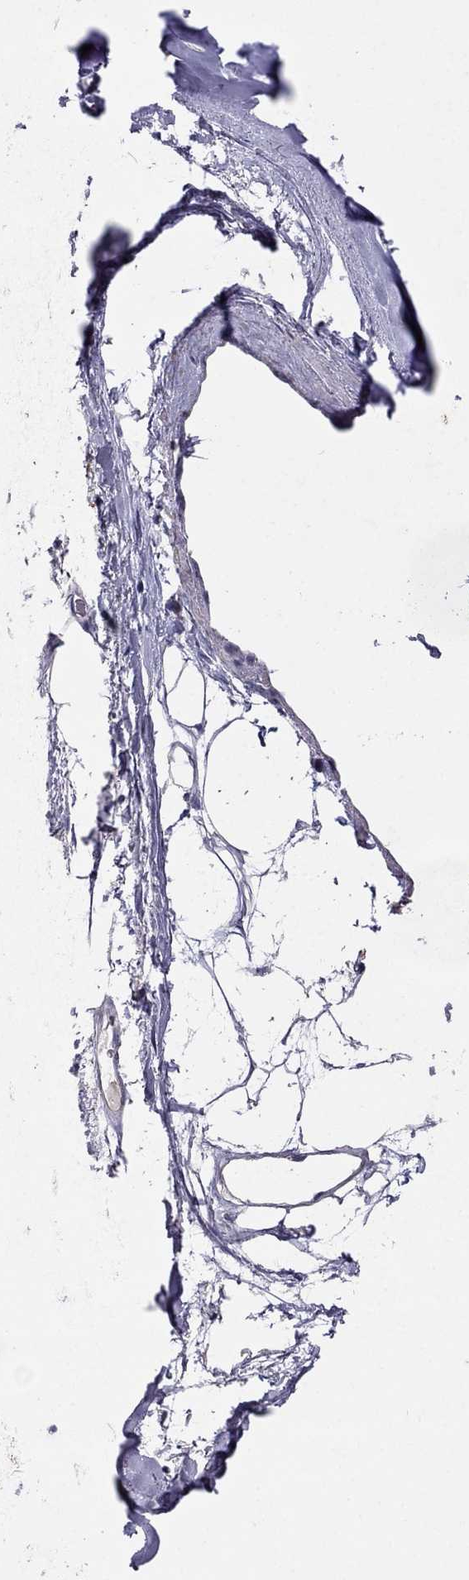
{"staining": {"intensity": "negative", "quantity": "none", "location": "none"}, "tissue": "adipose tissue", "cell_type": "Adipocytes", "image_type": "normal", "snomed": [{"axis": "morphology", "description": "Normal tissue, NOS"}, {"axis": "topography", "description": "Cartilage tissue"}, {"axis": "topography", "description": "Bronchus"}], "caption": "This is an IHC histopathology image of unremarkable adipose tissue. There is no staining in adipocytes.", "gene": "FST", "patient": {"sex": "male", "age": 58}}